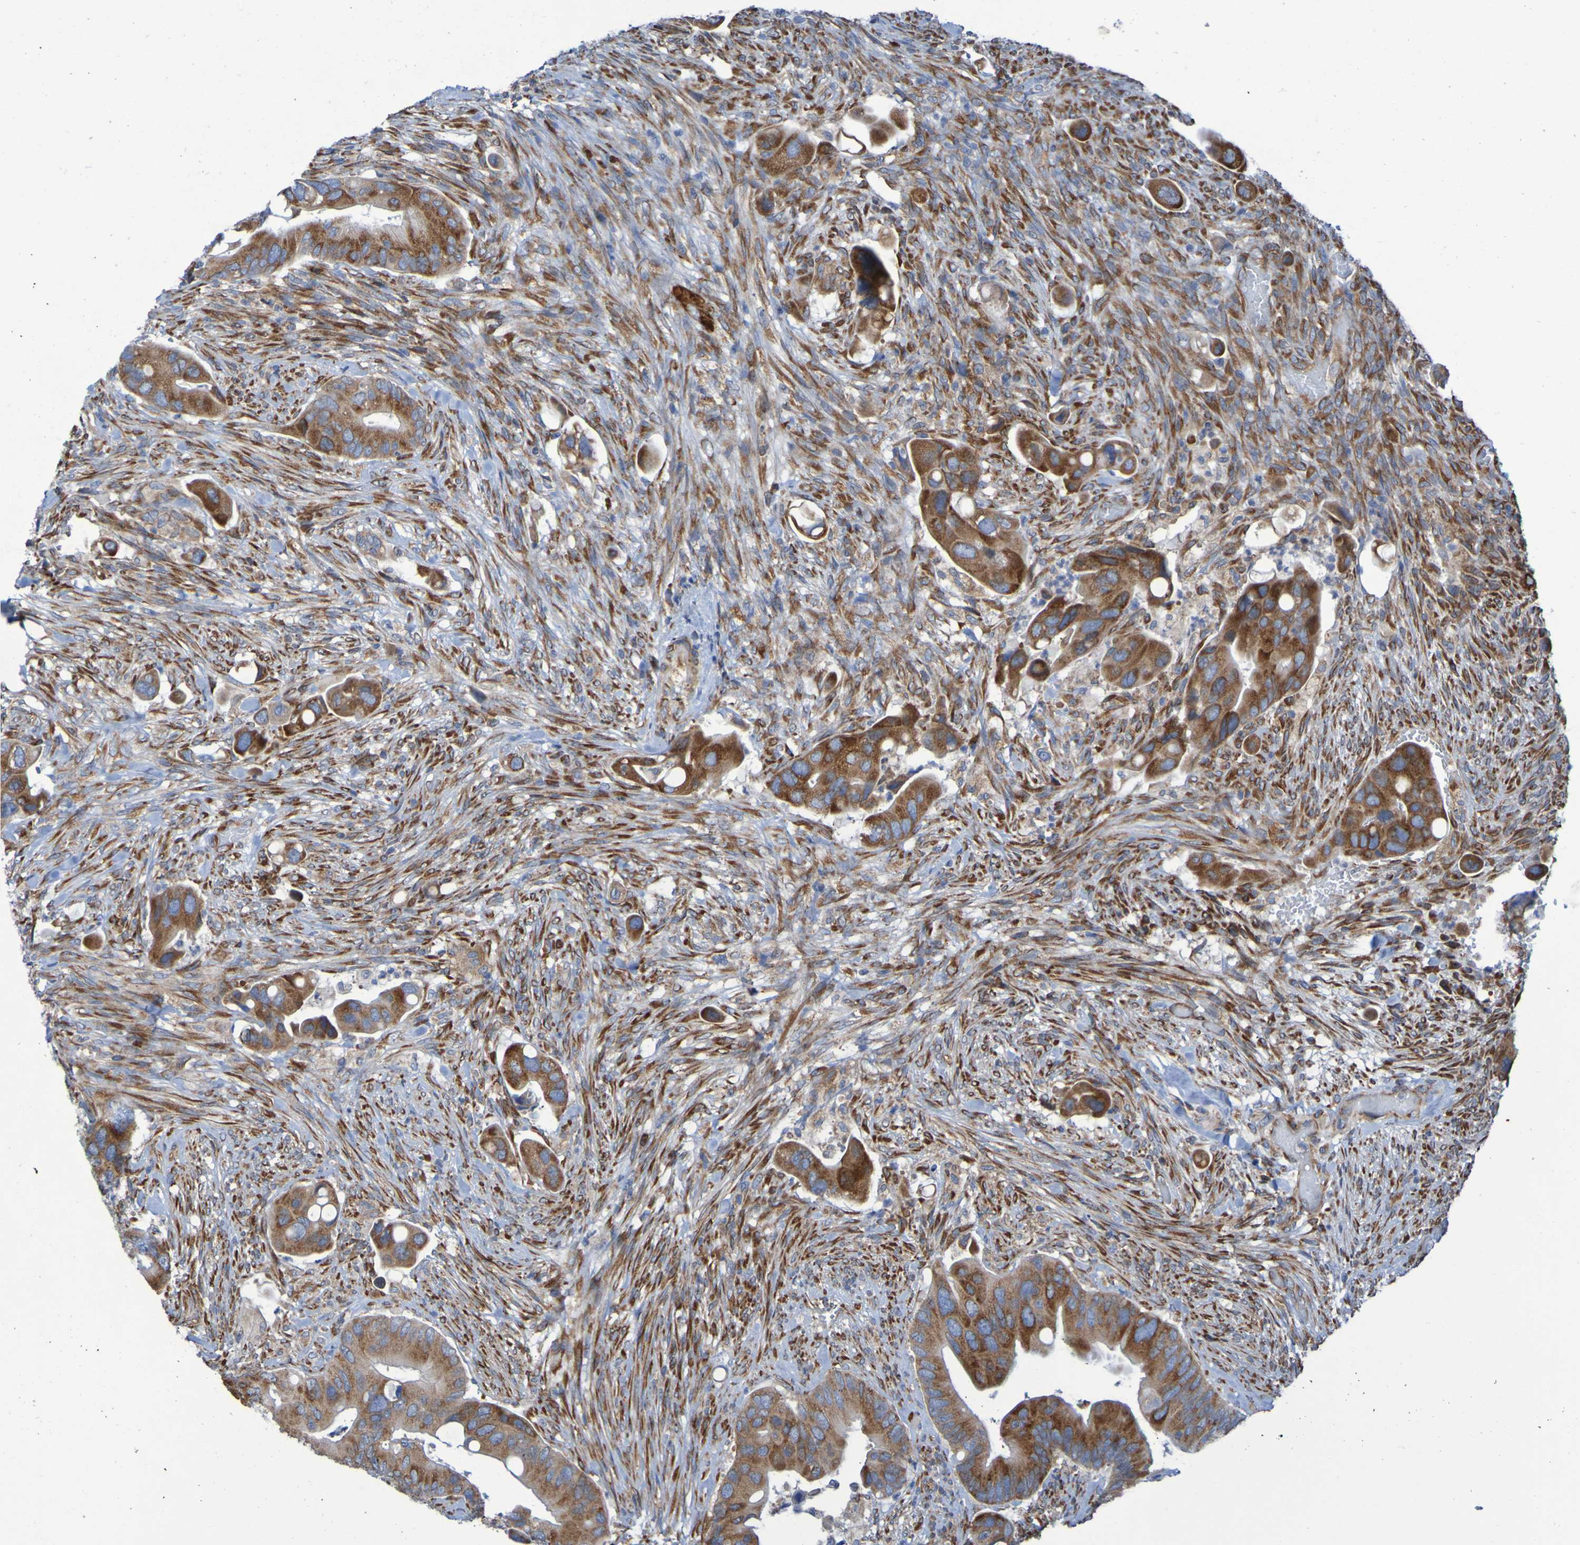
{"staining": {"intensity": "strong", "quantity": ">75%", "location": "cytoplasmic/membranous"}, "tissue": "colorectal cancer", "cell_type": "Tumor cells", "image_type": "cancer", "snomed": [{"axis": "morphology", "description": "Adenocarcinoma, NOS"}, {"axis": "topography", "description": "Rectum"}], "caption": "The immunohistochemical stain highlights strong cytoplasmic/membranous positivity in tumor cells of colorectal cancer (adenocarcinoma) tissue.", "gene": "FKBP3", "patient": {"sex": "female", "age": 57}}